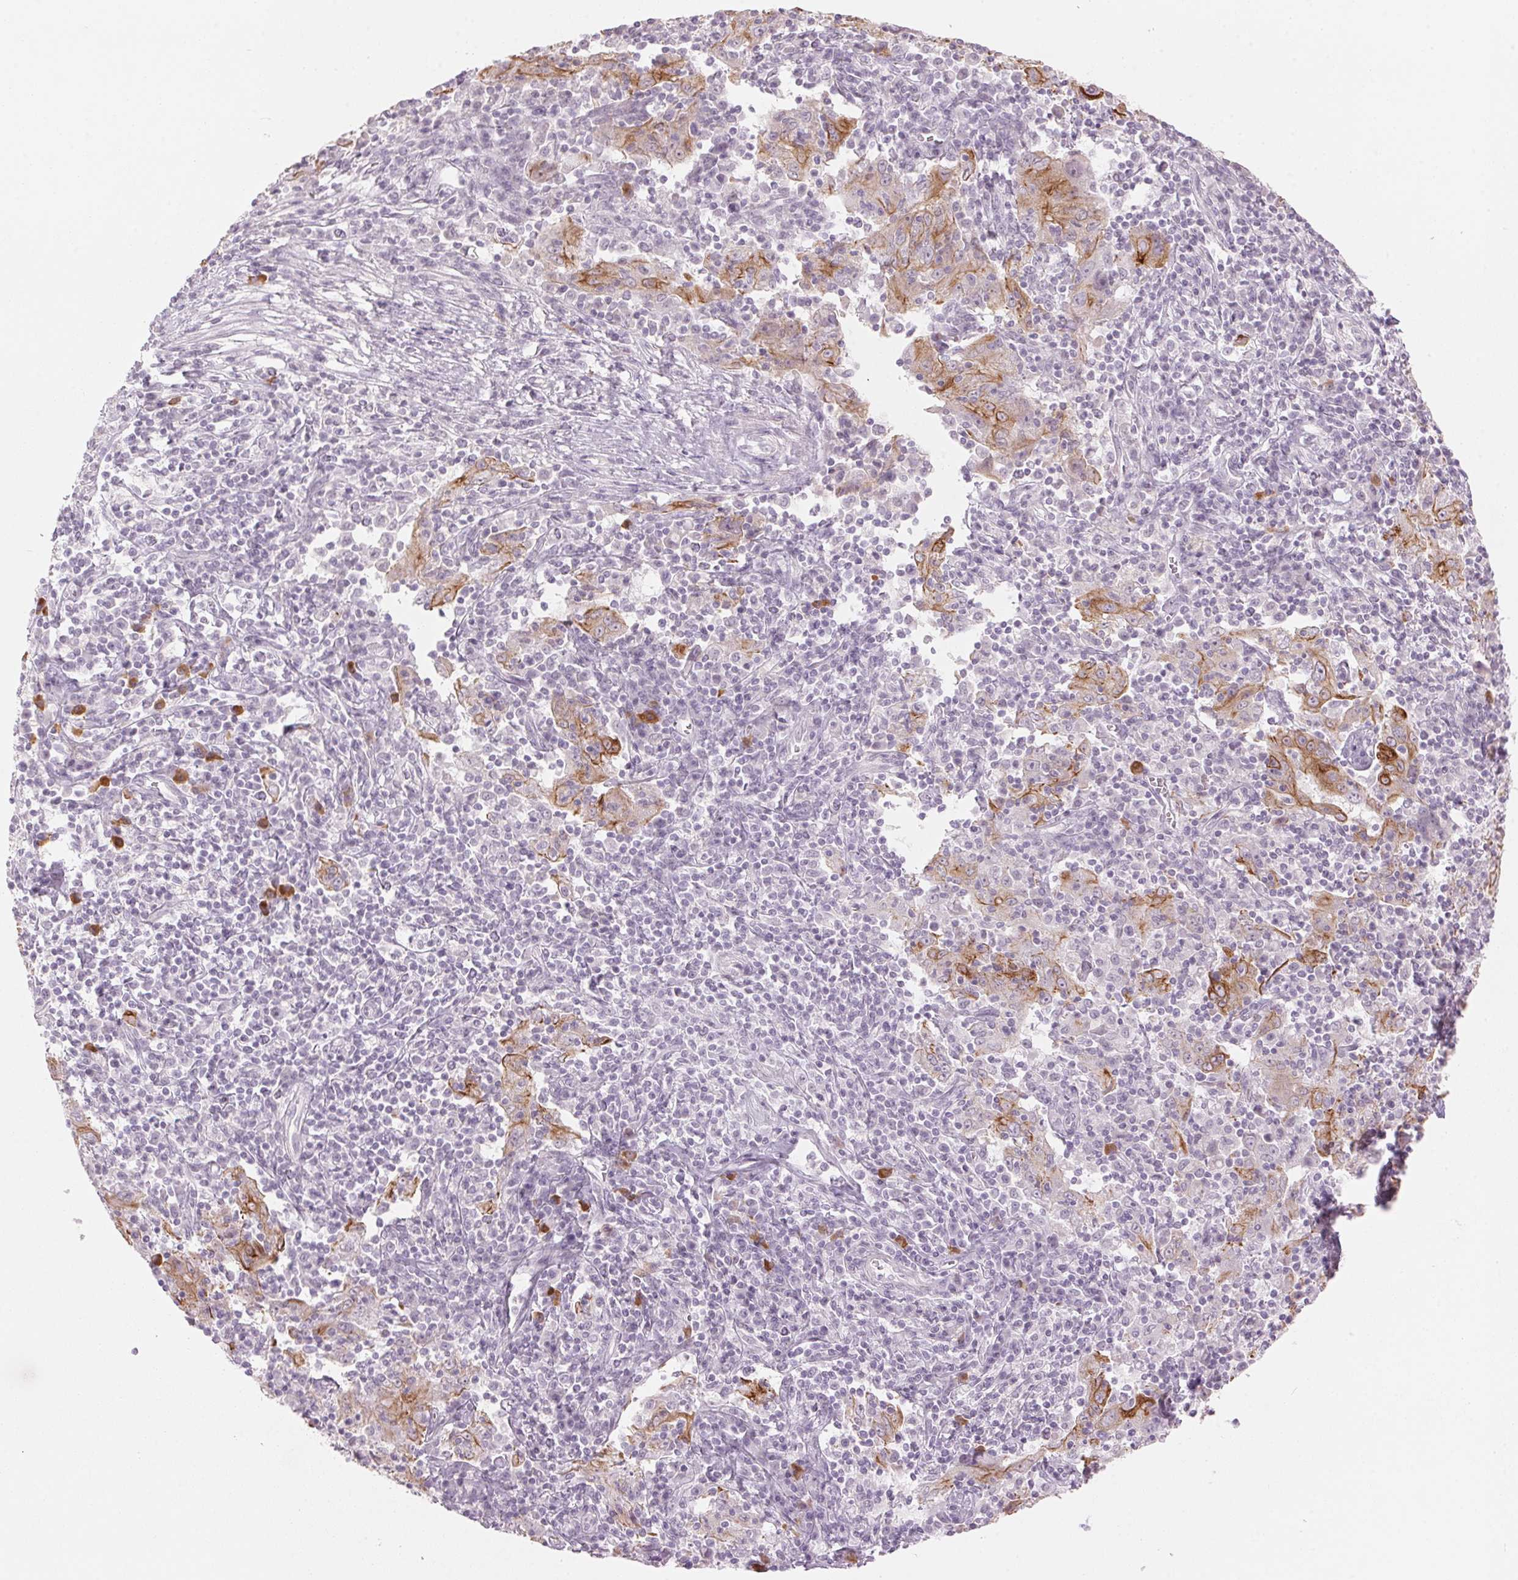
{"staining": {"intensity": "moderate", "quantity": "25%-75%", "location": "cytoplasmic/membranous"}, "tissue": "pancreatic cancer", "cell_type": "Tumor cells", "image_type": "cancer", "snomed": [{"axis": "morphology", "description": "Adenocarcinoma, NOS"}, {"axis": "topography", "description": "Pancreas"}], "caption": "Immunohistochemistry (IHC) histopathology image of neoplastic tissue: adenocarcinoma (pancreatic) stained using immunohistochemistry displays medium levels of moderate protein expression localized specifically in the cytoplasmic/membranous of tumor cells, appearing as a cytoplasmic/membranous brown color.", "gene": "SCTR", "patient": {"sex": "male", "age": 63}}